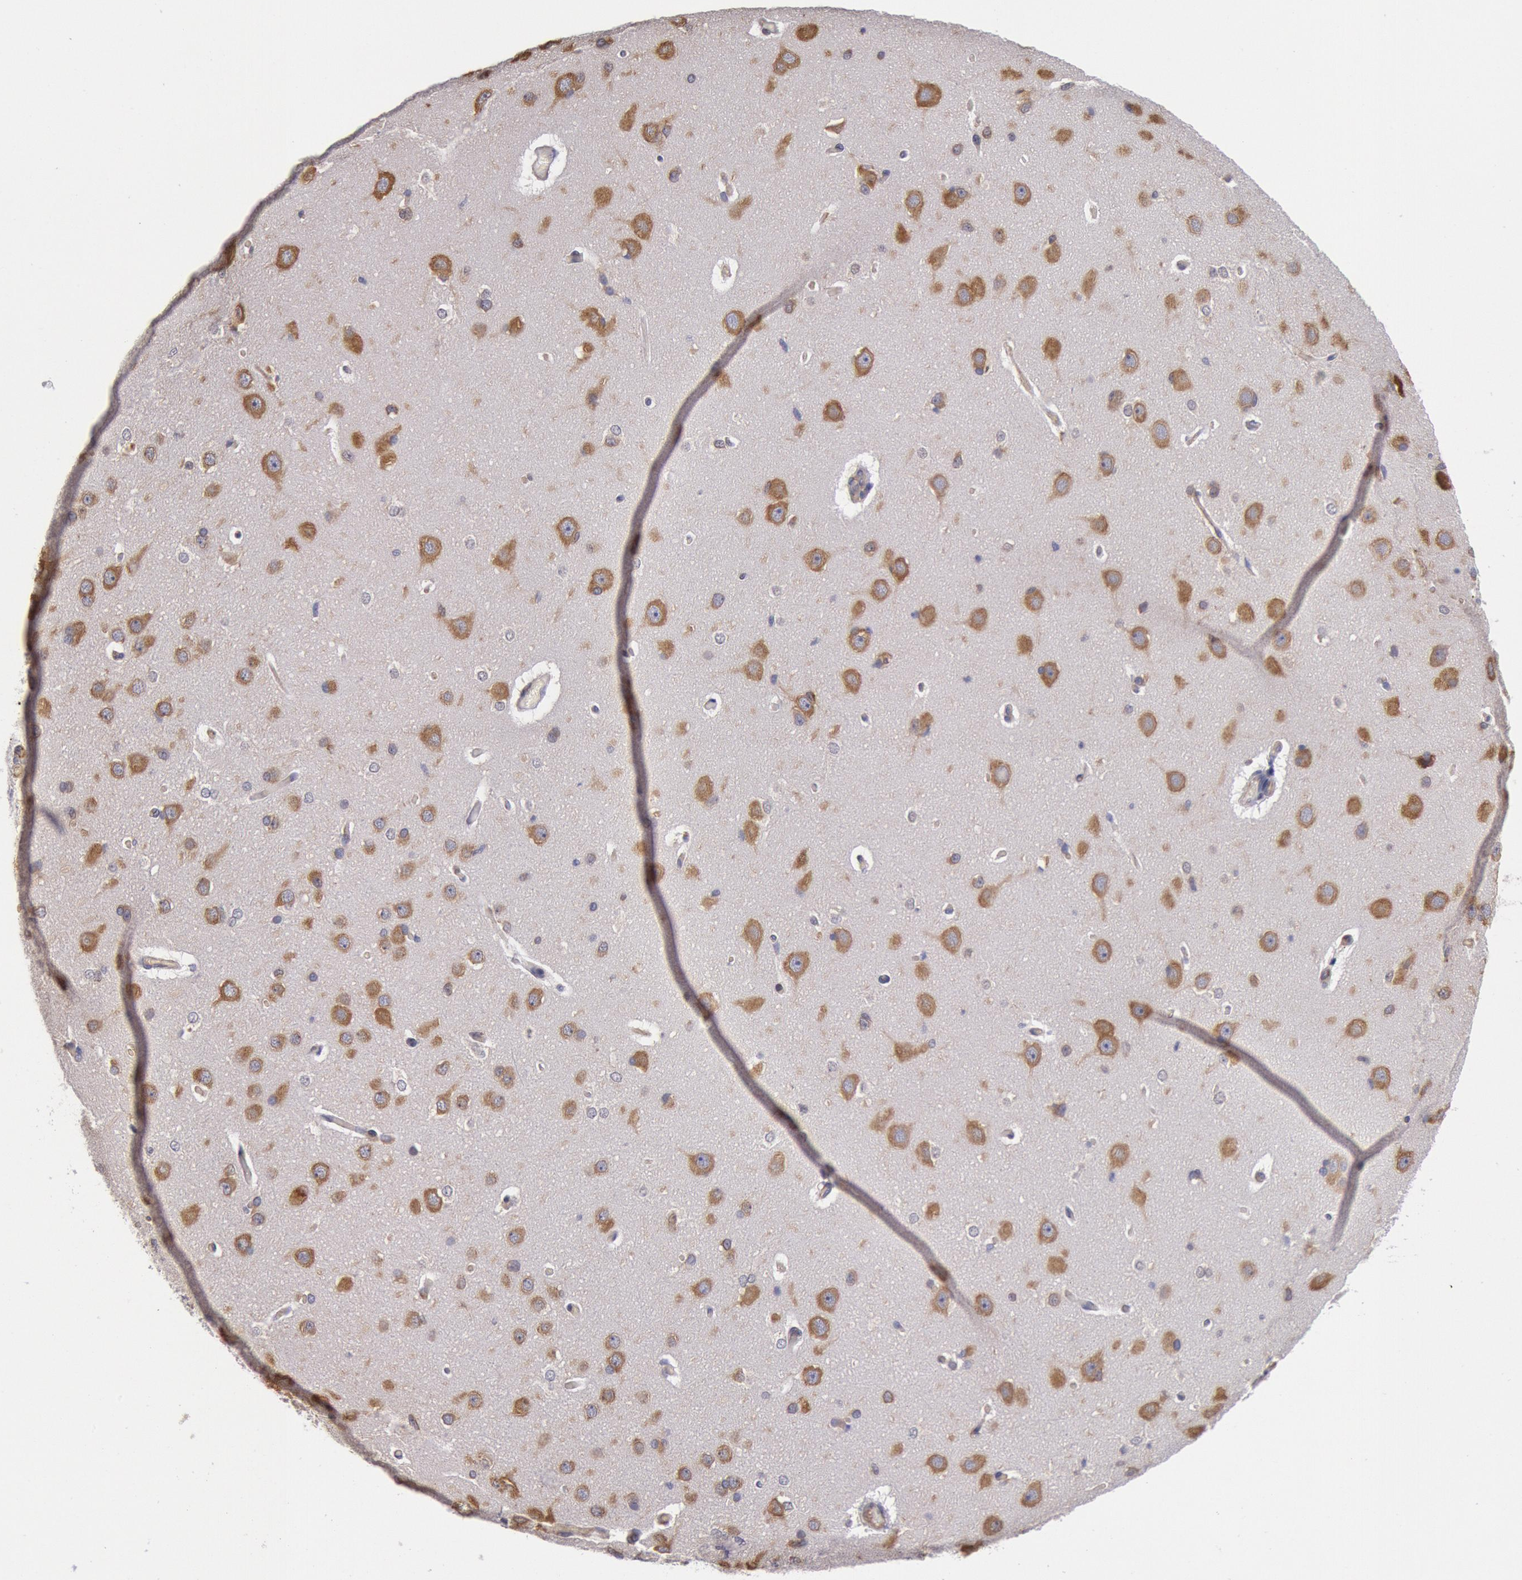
{"staining": {"intensity": "weak", "quantity": "25%-75%", "location": "cytoplasmic/membranous"}, "tissue": "cerebral cortex", "cell_type": "Endothelial cells", "image_type": "normal", "snomed": [{"axis": "morphology", "description": "Normal tissue, NOS"}, {"axis": "topography", "description": "Cerebral cortex"}], "caption": "A brown stain shows weak cytoplasmic/membranous expression of a protein in endothelial cells of benign cerebral cortex. The staining was performed using DAB (3,3'-diaminobenzidine), with brown indicating positive protein expression. Nuclei are stained blue with hematoxylin.", "gene": "DRG1", "patient": {"sex": "female", "age": 45}}